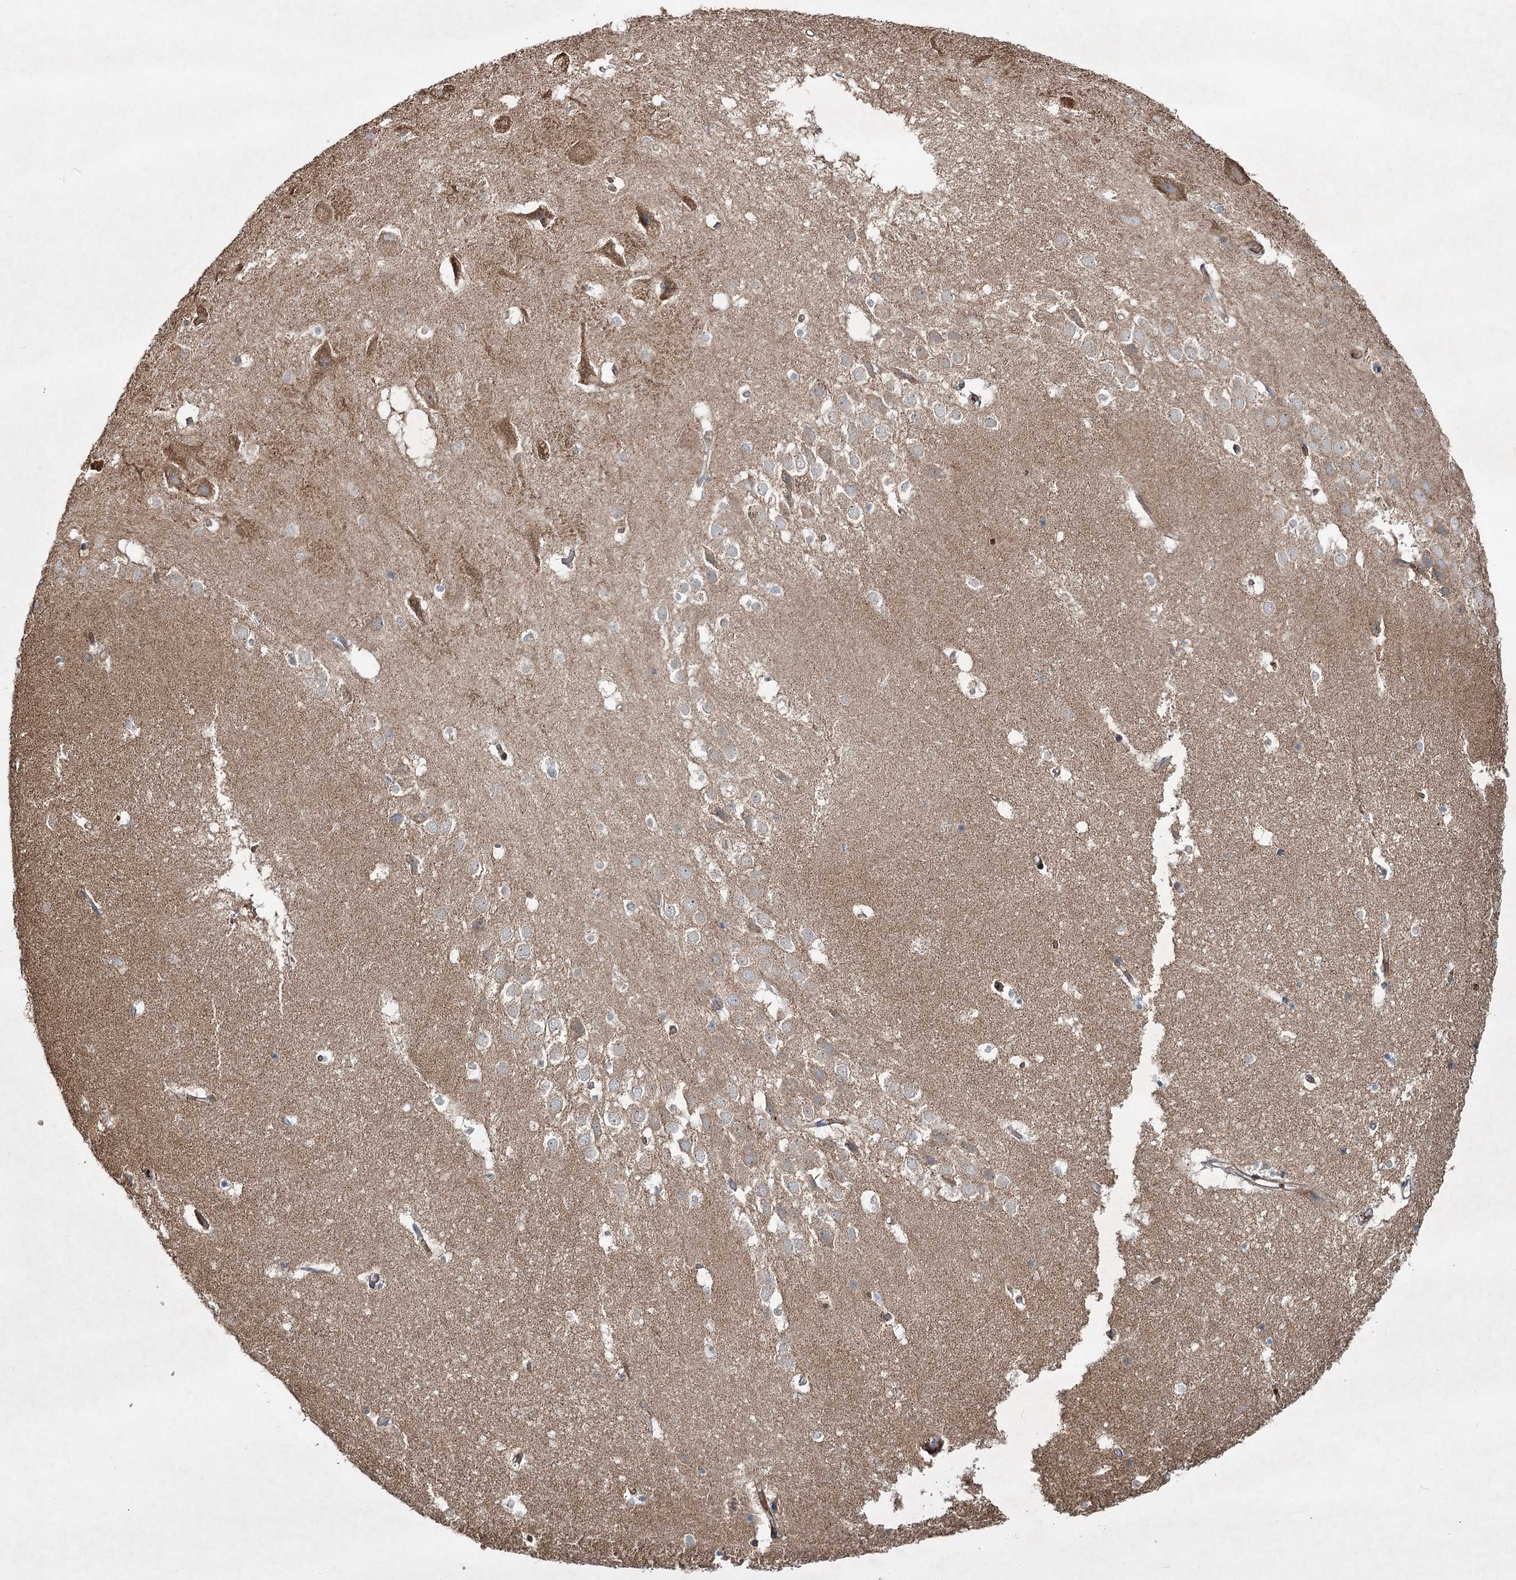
{"staining": {"intensity": "negative", "quantity": "none", "location": "none"}, "tissue": "hippocampus", "cell_type": "Glial cells", "image_type": "normal", "snomed": [{"axis": "morphology", "description": "Normal tissue, NOS"}, {"axis": "topography", "description": "Hippocampus"}], "caption": "Micrograph shows no significant protein expression in glial cells of benign hippocampus. Nuclei are stained in blue.", "gene": "SERINC5", "patient": {"sex": "female", "age": 52}}